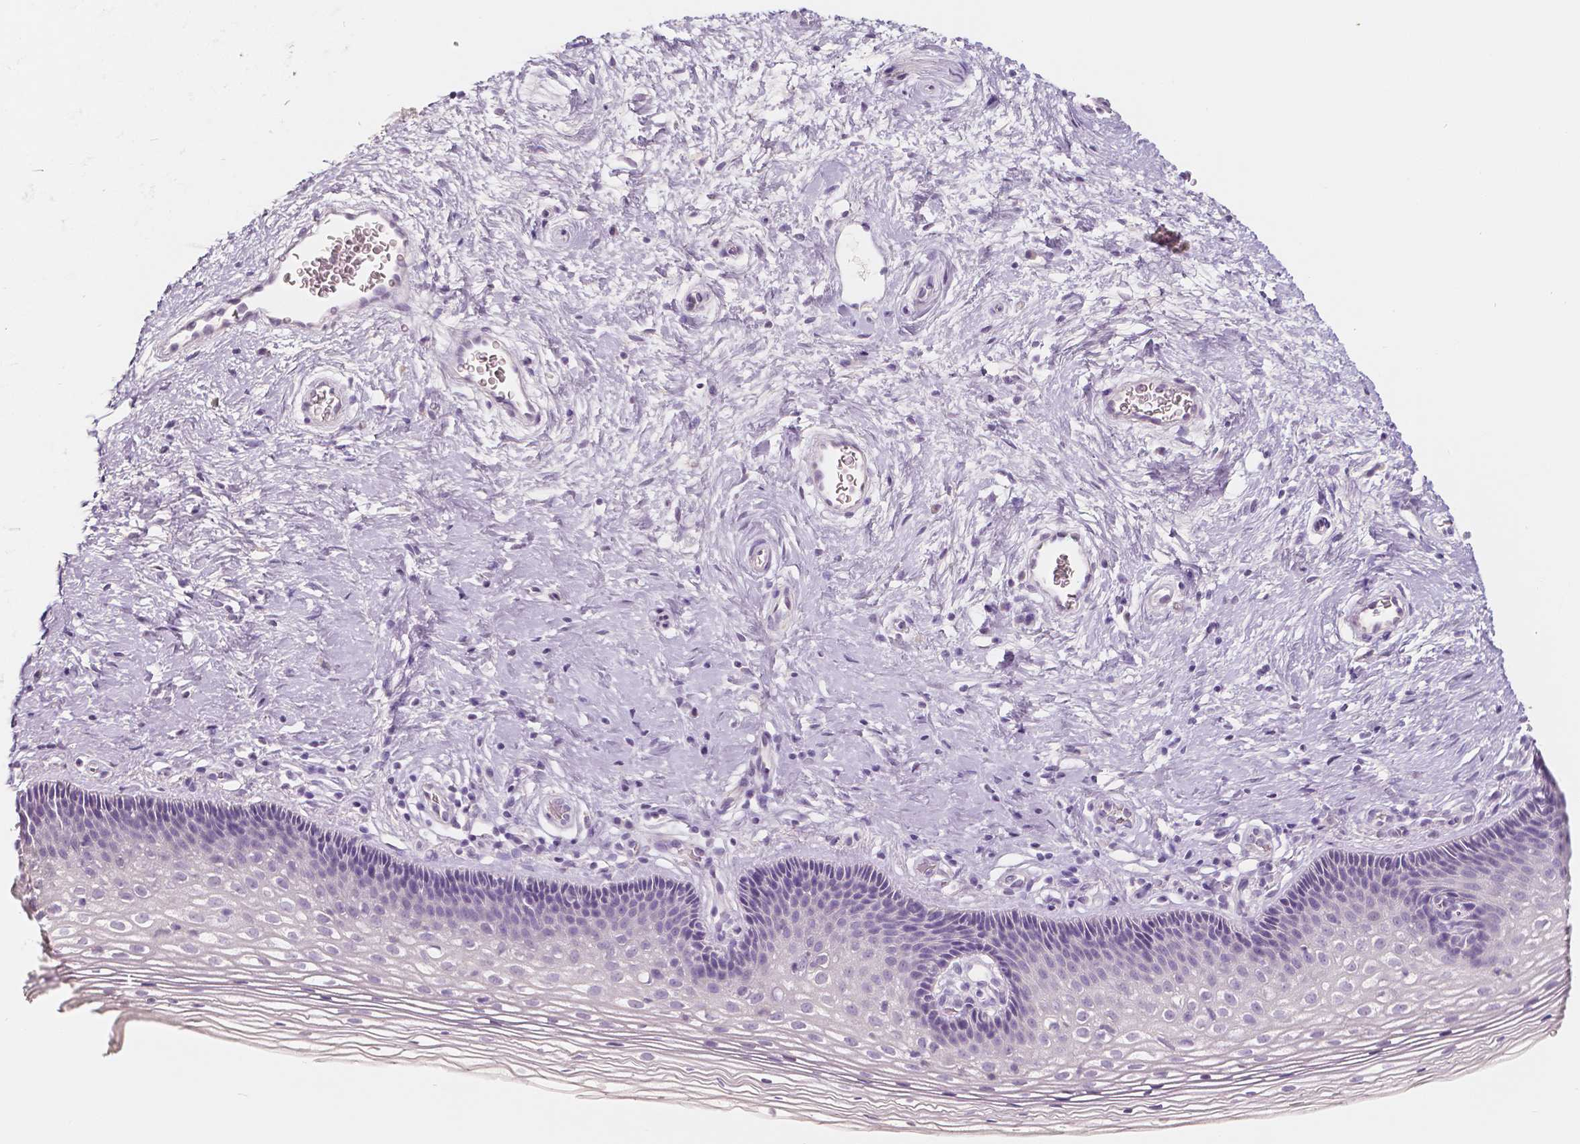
{"staining": {"intensity": "negative", "quantity": "none", "location": "none"}, "tissue": "cervix", "cell_type": "Squamous epithelial cells", "image_type": "normal", "snomed": [{"axis": "morphology", "description": "Normal tissue, NOS"}, {"axis": "topography", "description": "Cervix"}], "caption": "This is an immunohistochemistry micrograph of normal human cervix. There is no staining in squamous epithelial cells.", "gene": "NECAB2", "patient": {"sex": "female", "age": 34}}